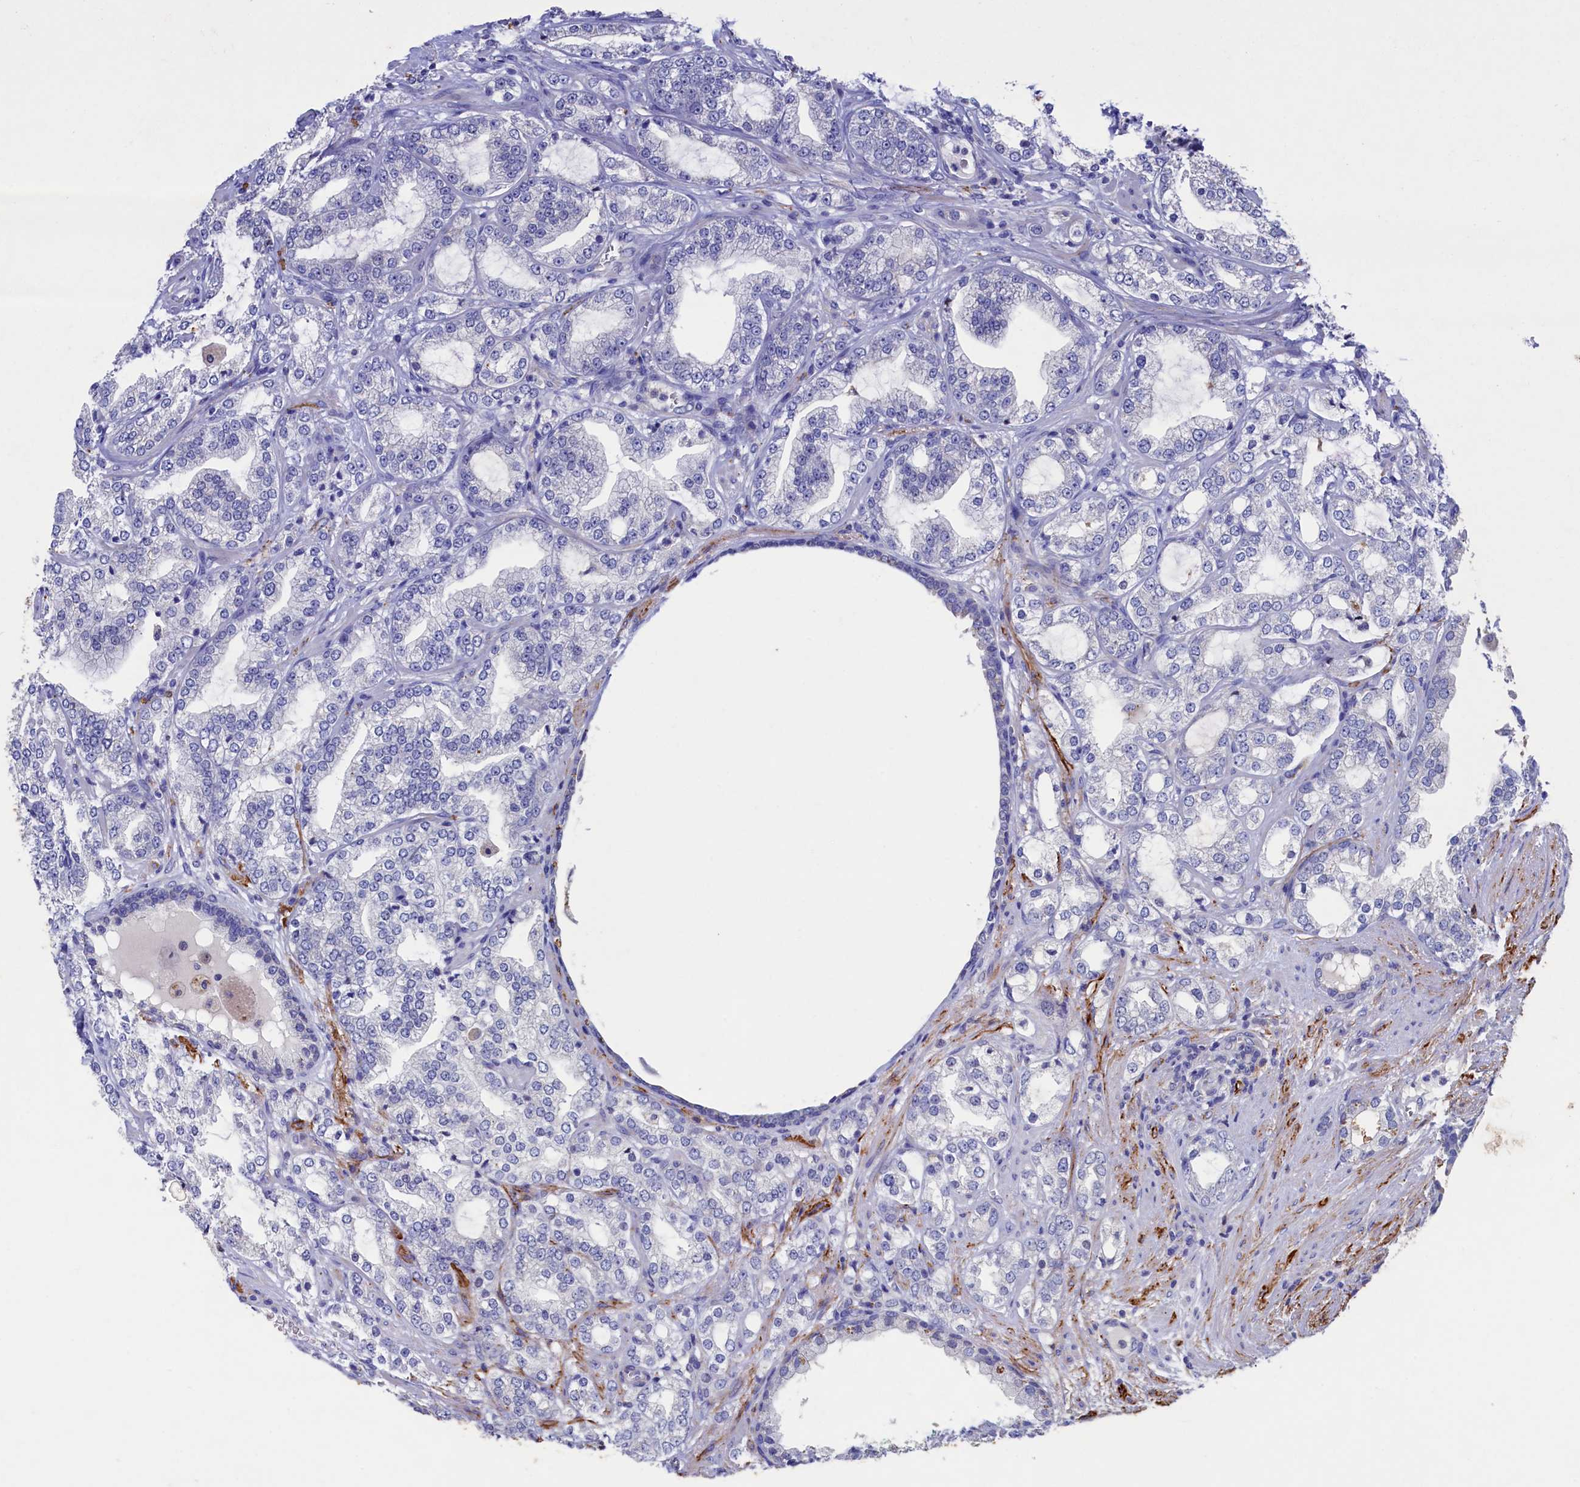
{"staining": {"intensity": "negative", "quantity": "none", "location": "none"}, "tissue": "prostate cancer", "cell_type": "Tumor cells", "image_type": "cancer", "snomed": [{"axis": "morphology", "description": "Adenocarcinoma, High grade"}, {"axis": "topography", "description": "Prostate"}], "caption": "This is an IHC image of human prostate adenocarcinoma (high-grade). There is no positivity in tumor cells.", "gene": "CBLIF", "patient": {"sex": "male", "age": 64}}